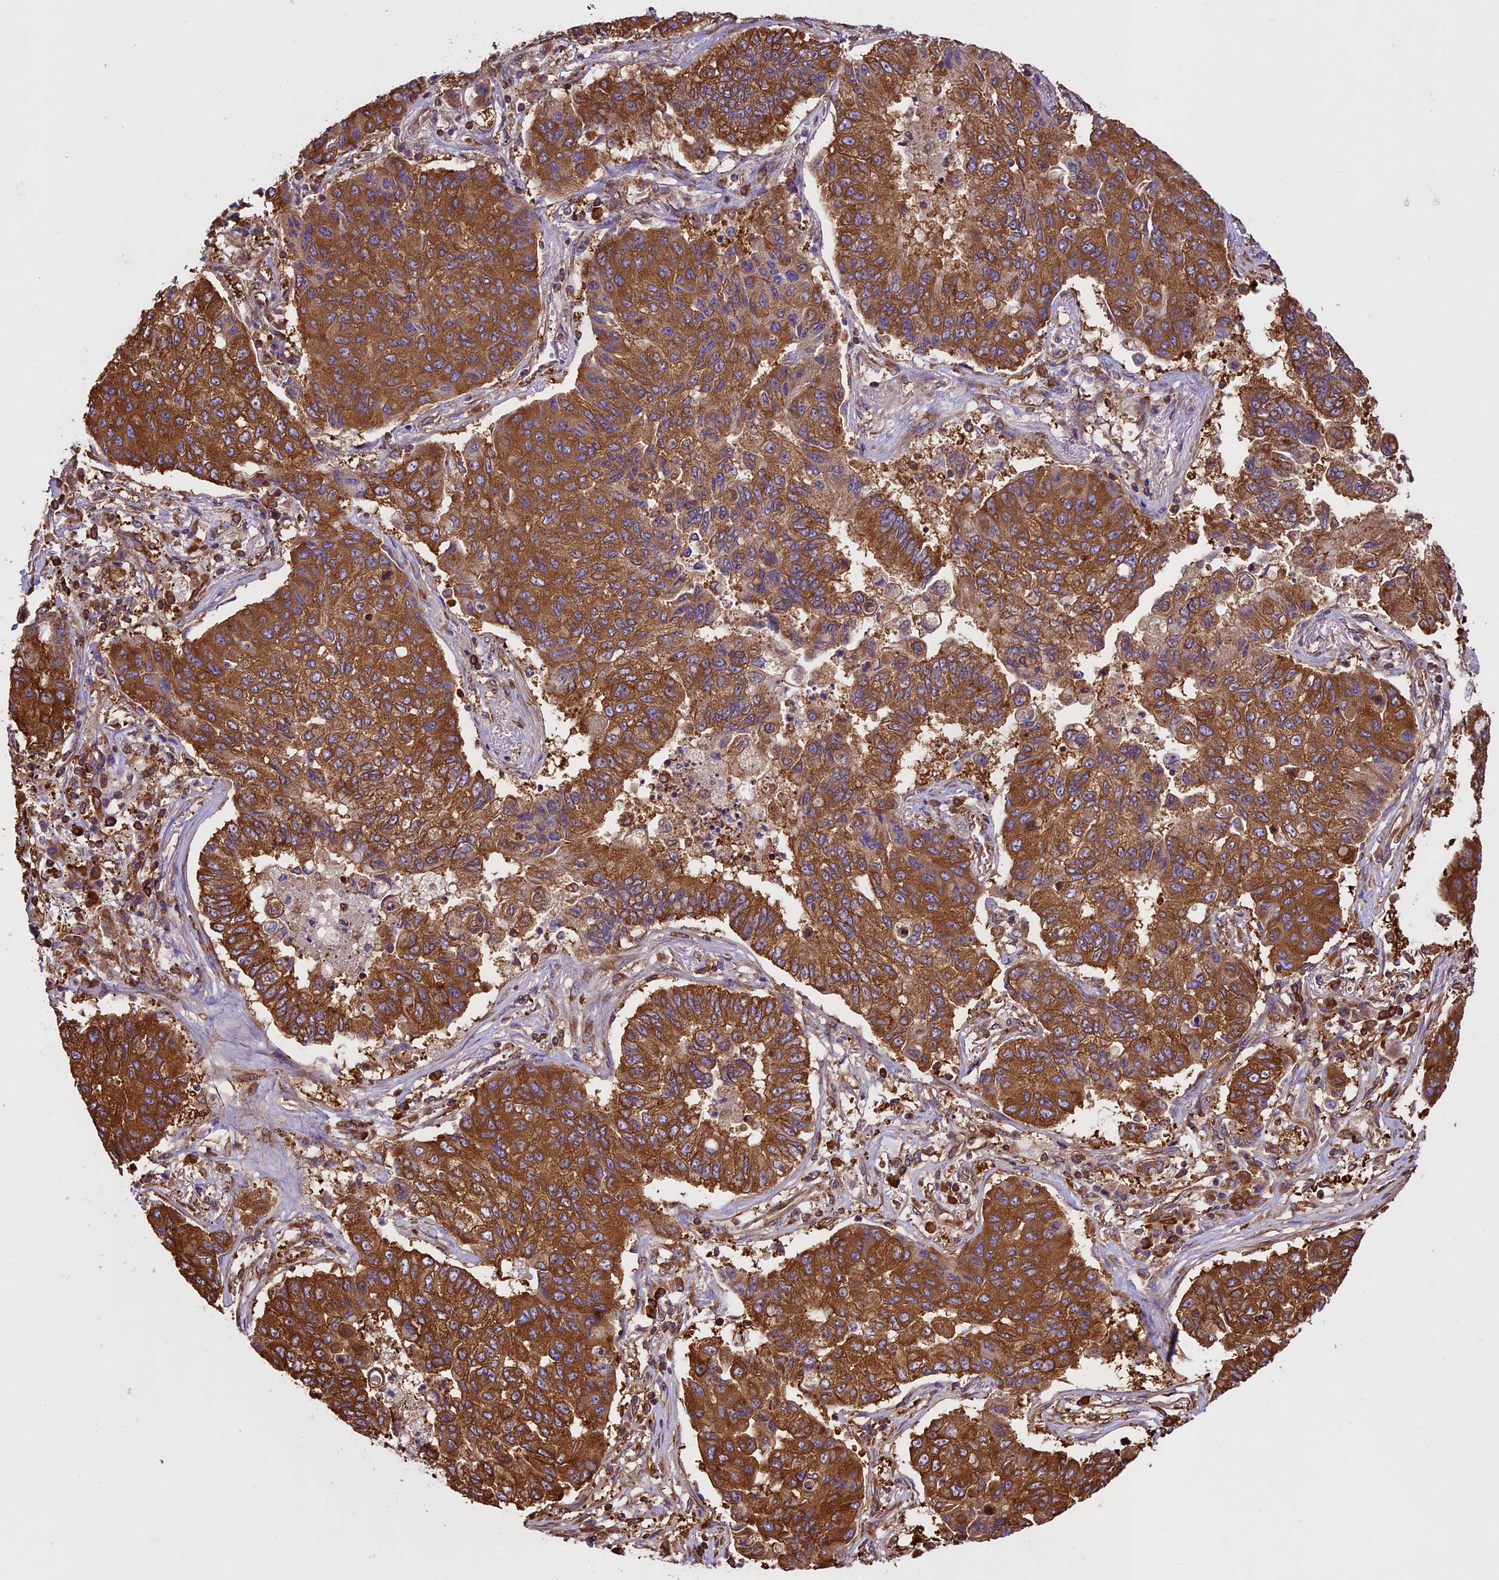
{"staining": {"intensity": "strong", "quantity": ">75%", "location": "cytoplasmic/membranous"}, "tissue": "lung cancer", "cell_type": "Tumor cells", "image_type": "cancer", "snomed": [{"axis": "morphology", "description": "Squamous cell carcinoma, NOS"}, {"axis": "topography", "description": "Lung"}], "caption": "Immunohistochemistry (IHC) of human lung cancer (squamous cell carcinoma) shows high levels of strong cytoplasmic/membranous positivity in about >75% of tumor cells.", "gene": "KARS1", "patient": {"sex": "male", "age": 74}}